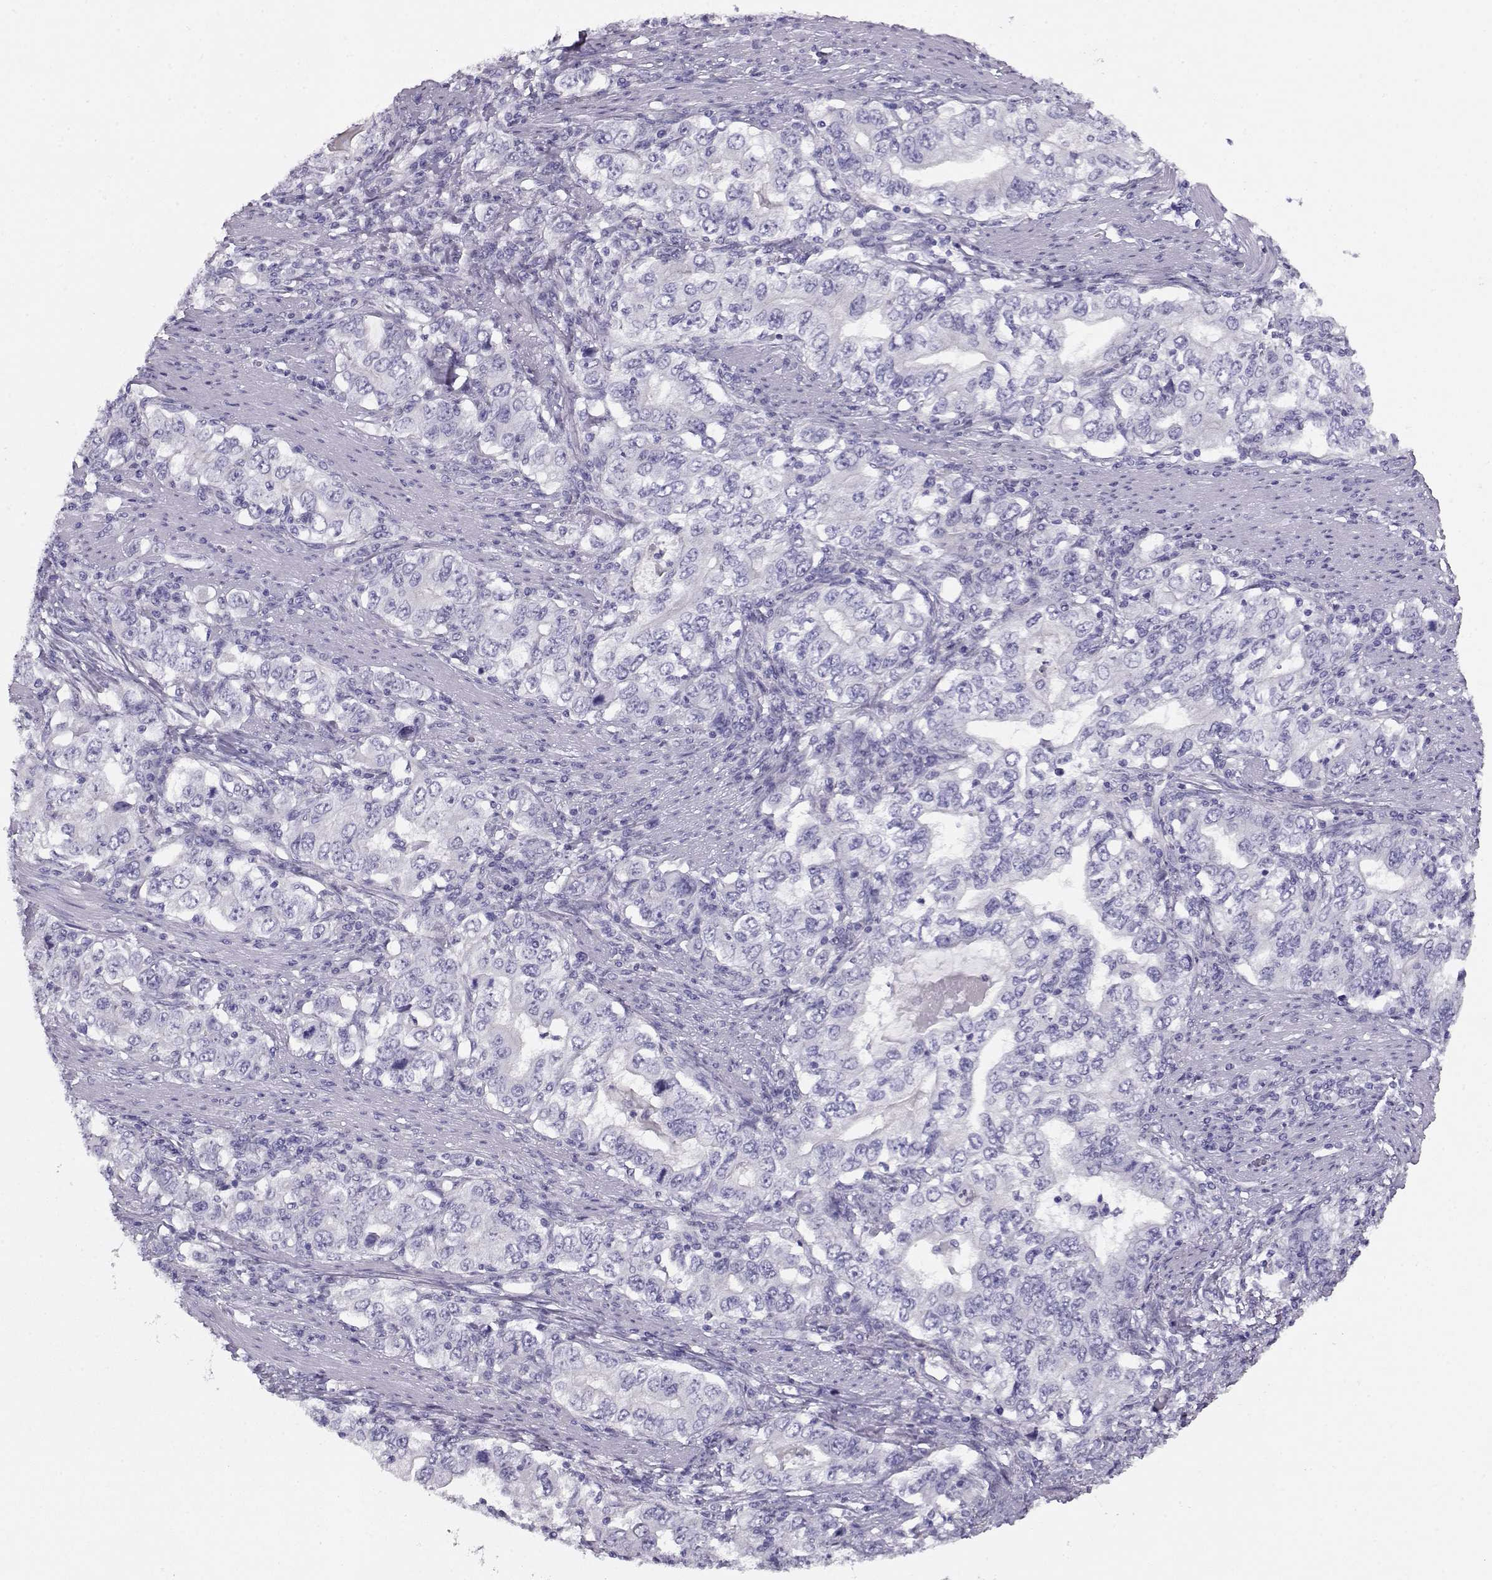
{"staining": {"intensity": "negative", "quantity": "none", "location": "none"}, "tissue": "stomach cancer", "cell_type": "Tumor cells", "image_type": "cancer", "snomed": [{"axis": "morphology", "description": "Adenocarcinoma, NOS"}, {"axis": "topography", "description": "Stomach, lower"}], "caption": "A high-resolution photomicrograph shows immunohistochemistry staining of stomach cancer (adenocarcinoma), which reveals no significant staining in tumor cells.", "gene": "ACTN2", "patient": {"sex": "female", "age": 72}}